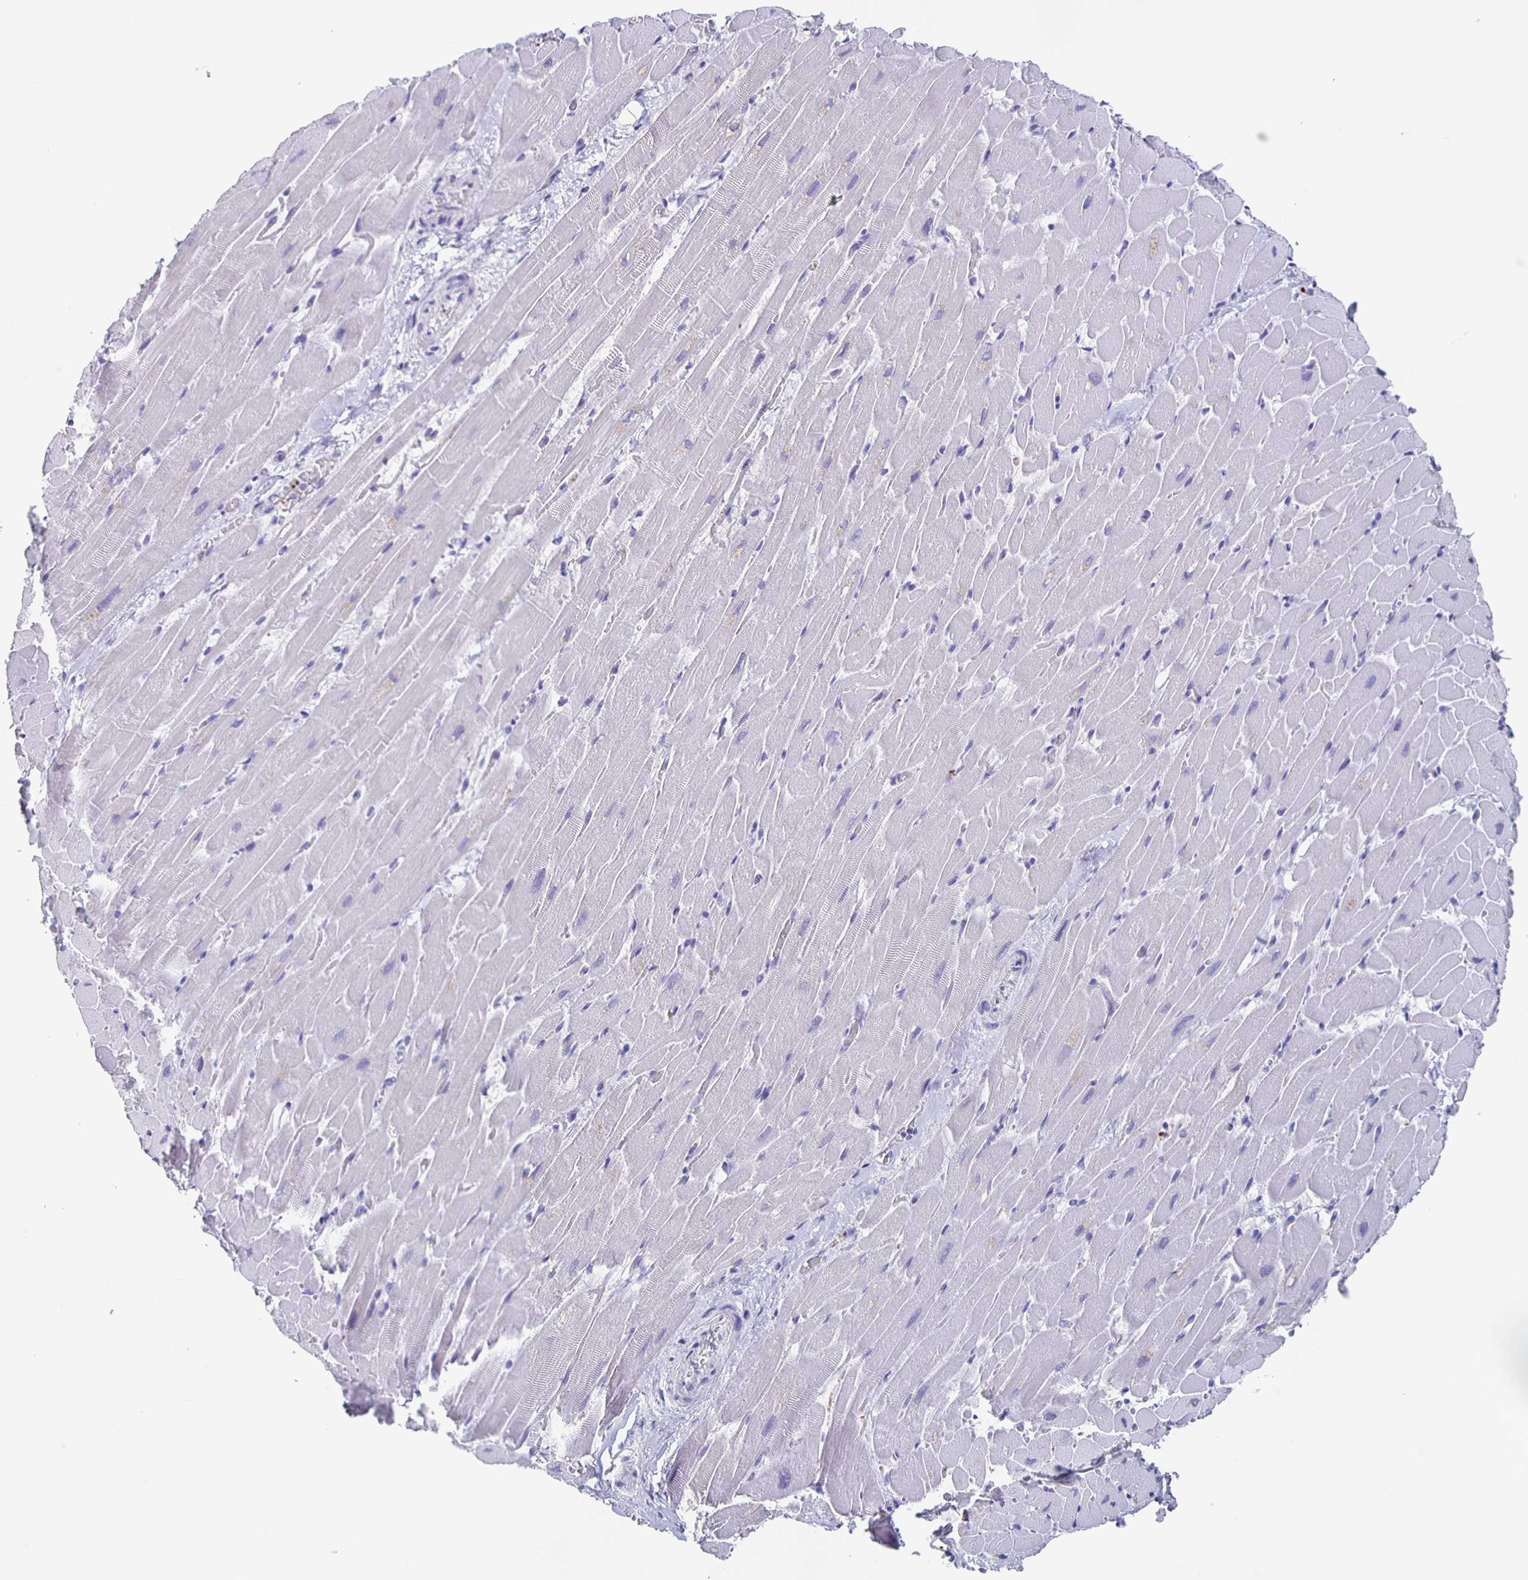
{"staining": {"intensity": "negative", "quantity": "none", "location": "none"}, "tissue": "heart muscle", "cell_type": "Cardiomyocytes", "image_type": "normal", "snomed": [{"axis": "morphology", "description": "Normal tissue, NOS"}, {"axis": "topography", "description": "Heart"}], "caption": "Cardiomyocytes are negative for brown protein staining in normal heart muscle. (DAB (3,3'-diaminobenzidine) immunohistochemistry, high magnification).", "gene": "FGA", "patient": {"sex": "male", "age": 37}}